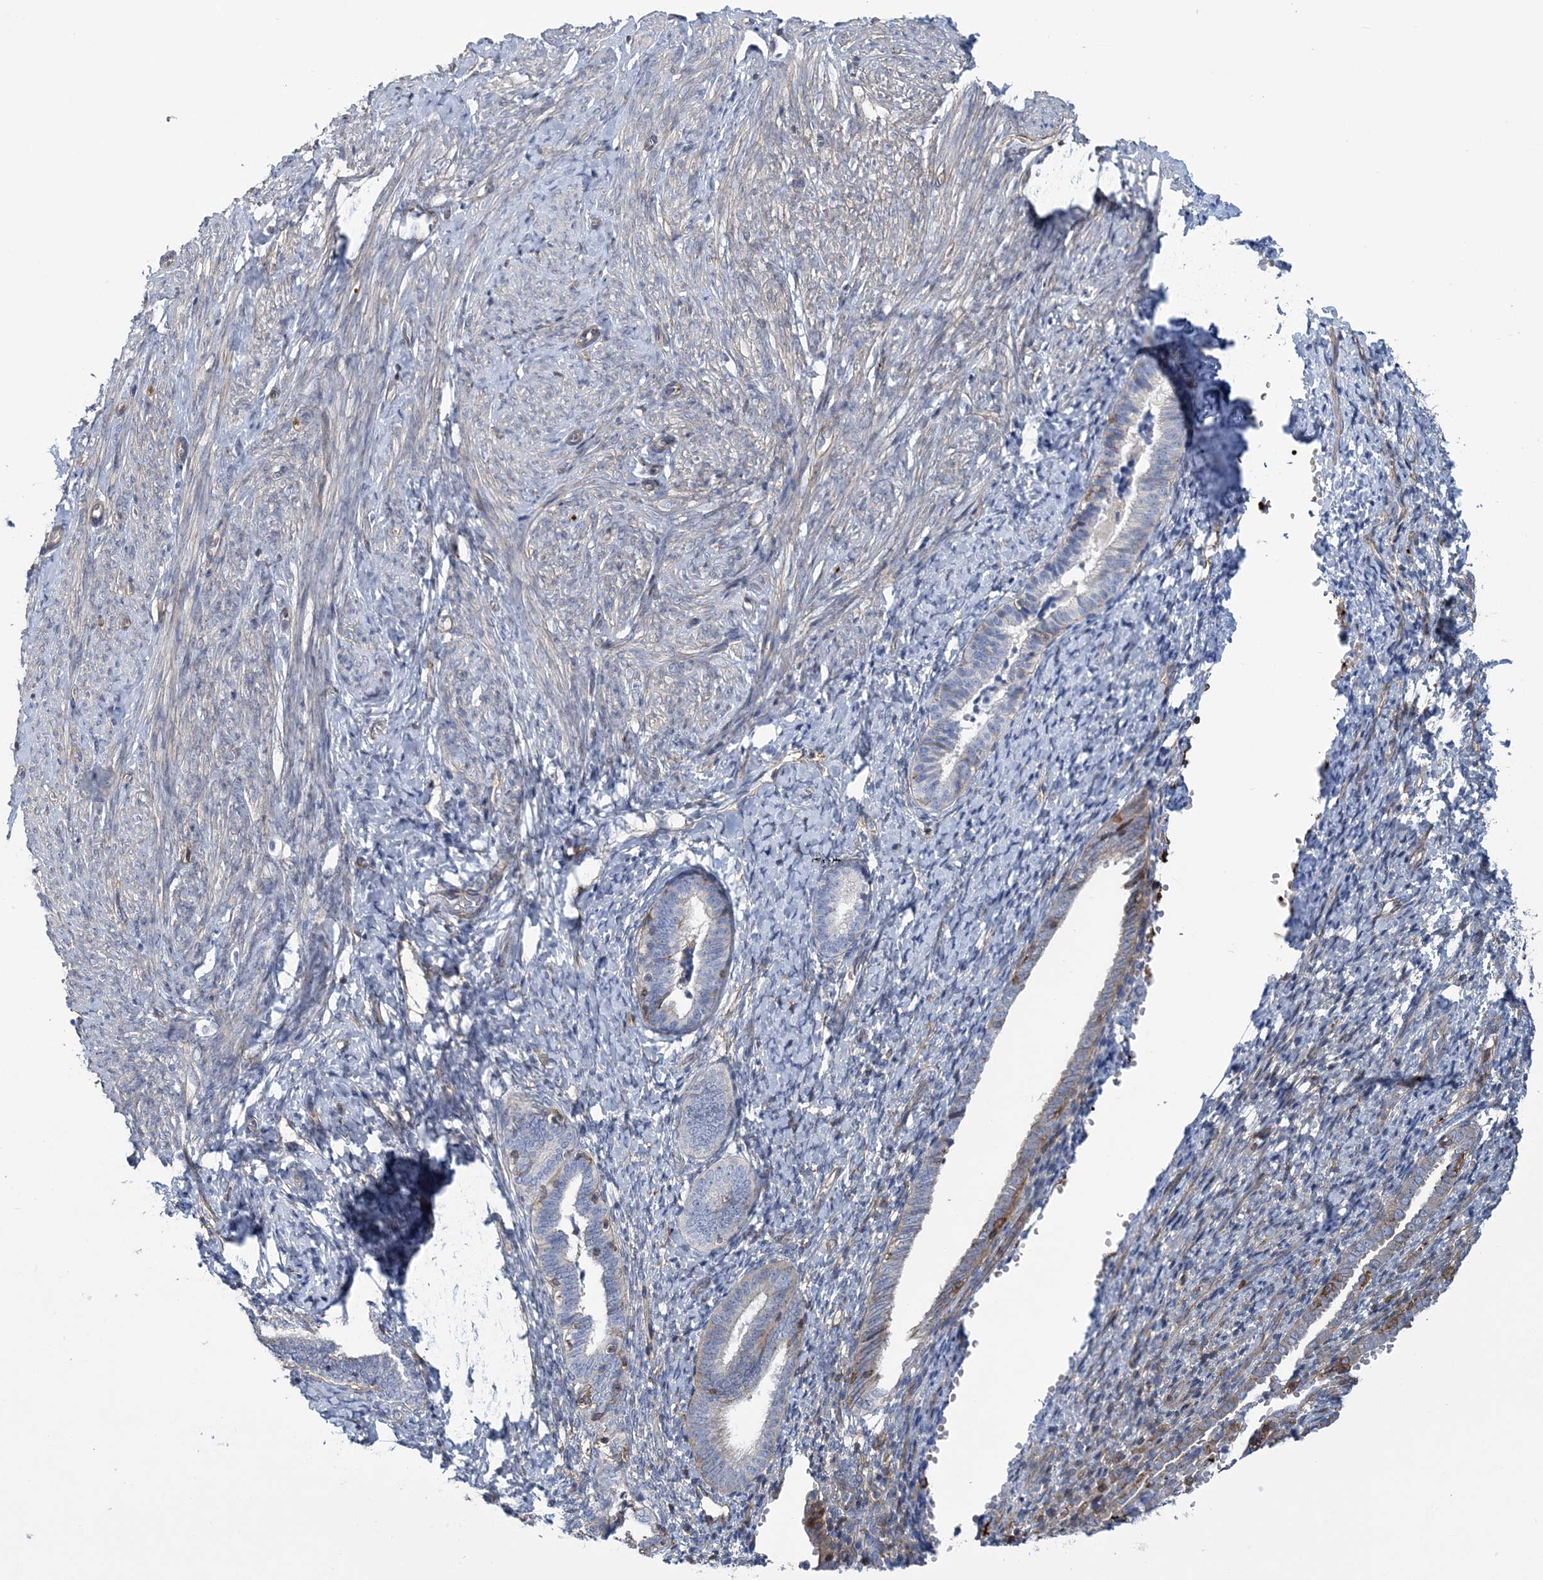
{"staining": {"intensity": "negative", "quantity": "none", "location": "none"}, "tissue": "endometrium", "cell_type": "Cells in endometrial stroma", "image_type": "normal", "snomed": [{"axis": "morphology", "description": "Normal tissue, NOS"}, {"axis": "topography", "description": "Endometrium"}], "caption": "High magnification brightfield microscopy of benign endometrium stained with DAB (3,3'-diaminobenzidine) (brown) and counterstained with hematoxylin (blue): cells in endometrial stroma show no significant staining. (DAB IHC, high magnification).", "gene": "ARAP2", "patient": {"sex": "female", "age": 72}}